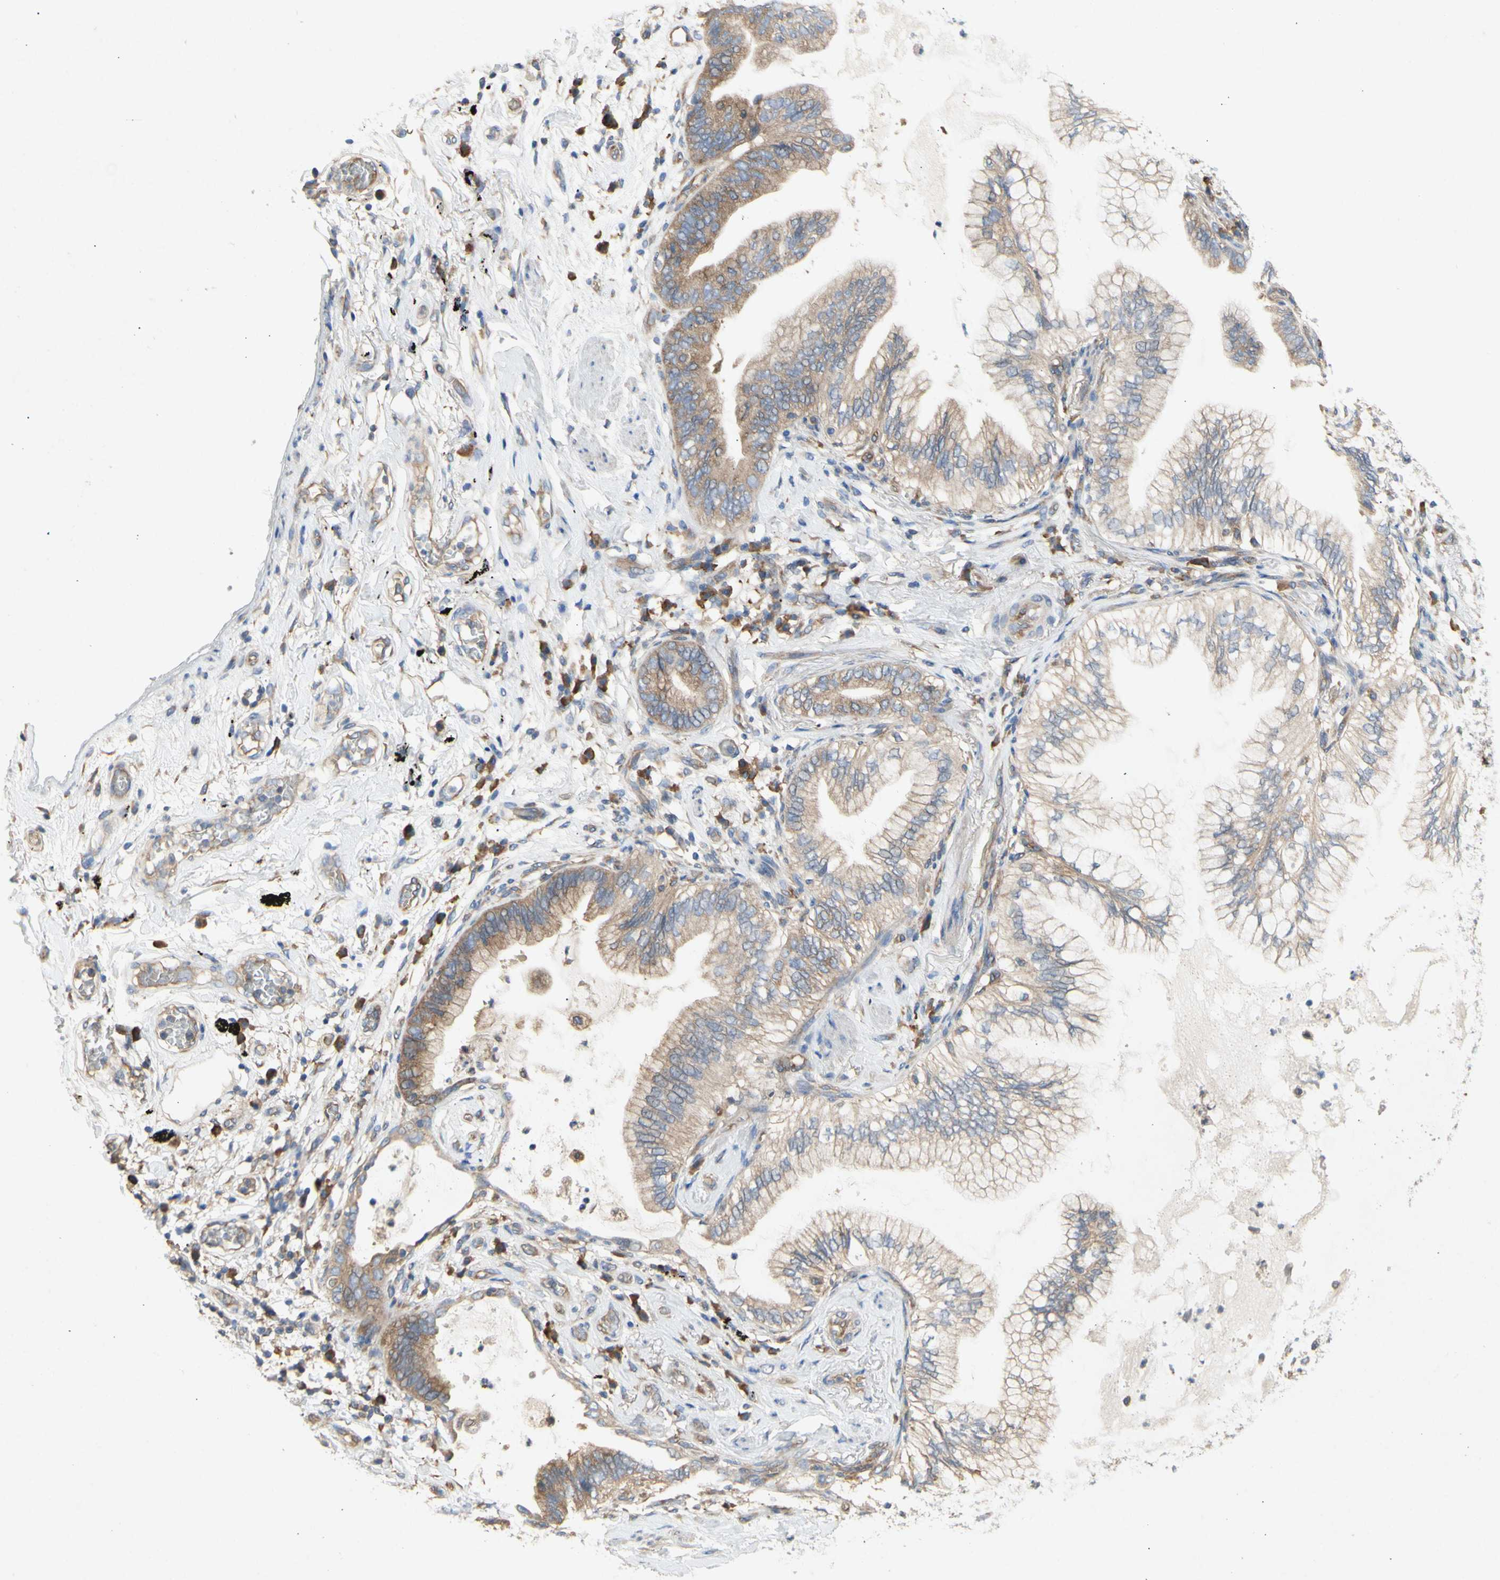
{"staining": {"intensity": "weak", "quantity": ">75%", "location": "cytoplasmic/membranous"}, "tissue": "lung cancer", "cell_type": "Tumor cells", "image_type": "cancer", "snomed": [{"axis": "morphology", "description": "Normal tissue, NOS"}, {"axis": "morphology", "description": "Adenocarcinoma, NOS"}, {"axis": "topography", "description": "Bronchus"}, {"axis": "topography", "description": "Lung"}], "caption": "IHC micrograph of neoplastic tissue: human lung adenocarcinoma stained using immunohistochemistry (IHC) shows low levels of weak protein expression localized specifically in the cytoplasmic/membranous of tumor cells, appearing as a cytoplasmic/membranous brown color.", "gene": "KLC1", "patient": {"sex": "female", "age": 70}}